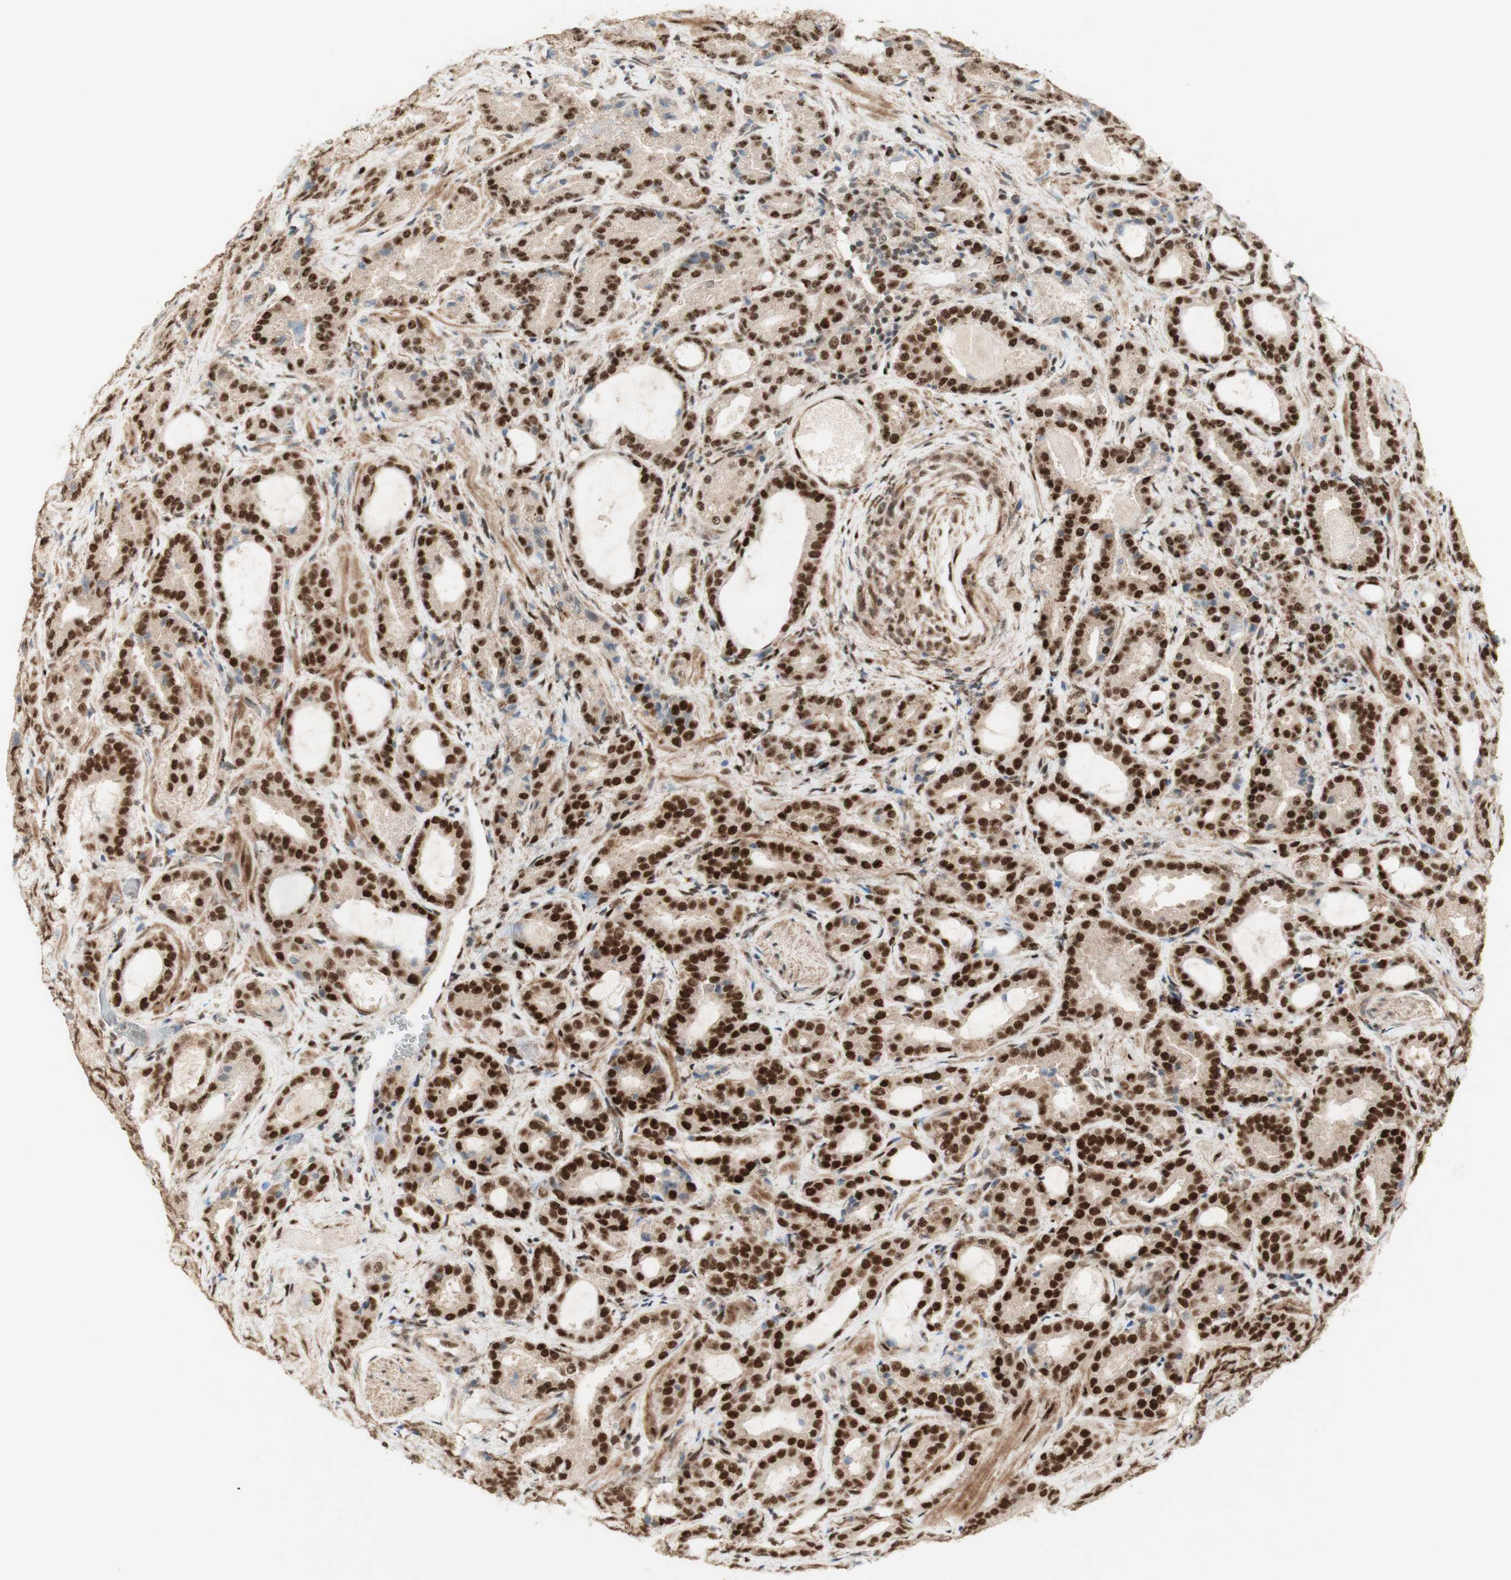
{"staining": {"intensity": "strong", "quantity": ">75%", "location": "nuclear"}, "tissue": "prostate cancer", "cell_type": "Tumor cells", "image_type": "cancer", "snomed": [{"axis": "morphology", "description": "Adenocarcinoma, Low grade"}, {"axis": "topography", "description": "Prostate"}], "caption": "Human prostate low-grade adenocarcinoma stained for a protein (brown) displays strong nuclear positive staining in approximately >75% of tumor cells.", "gene": "FOXP1", "patient": {"sex": "male", "age": 60}}